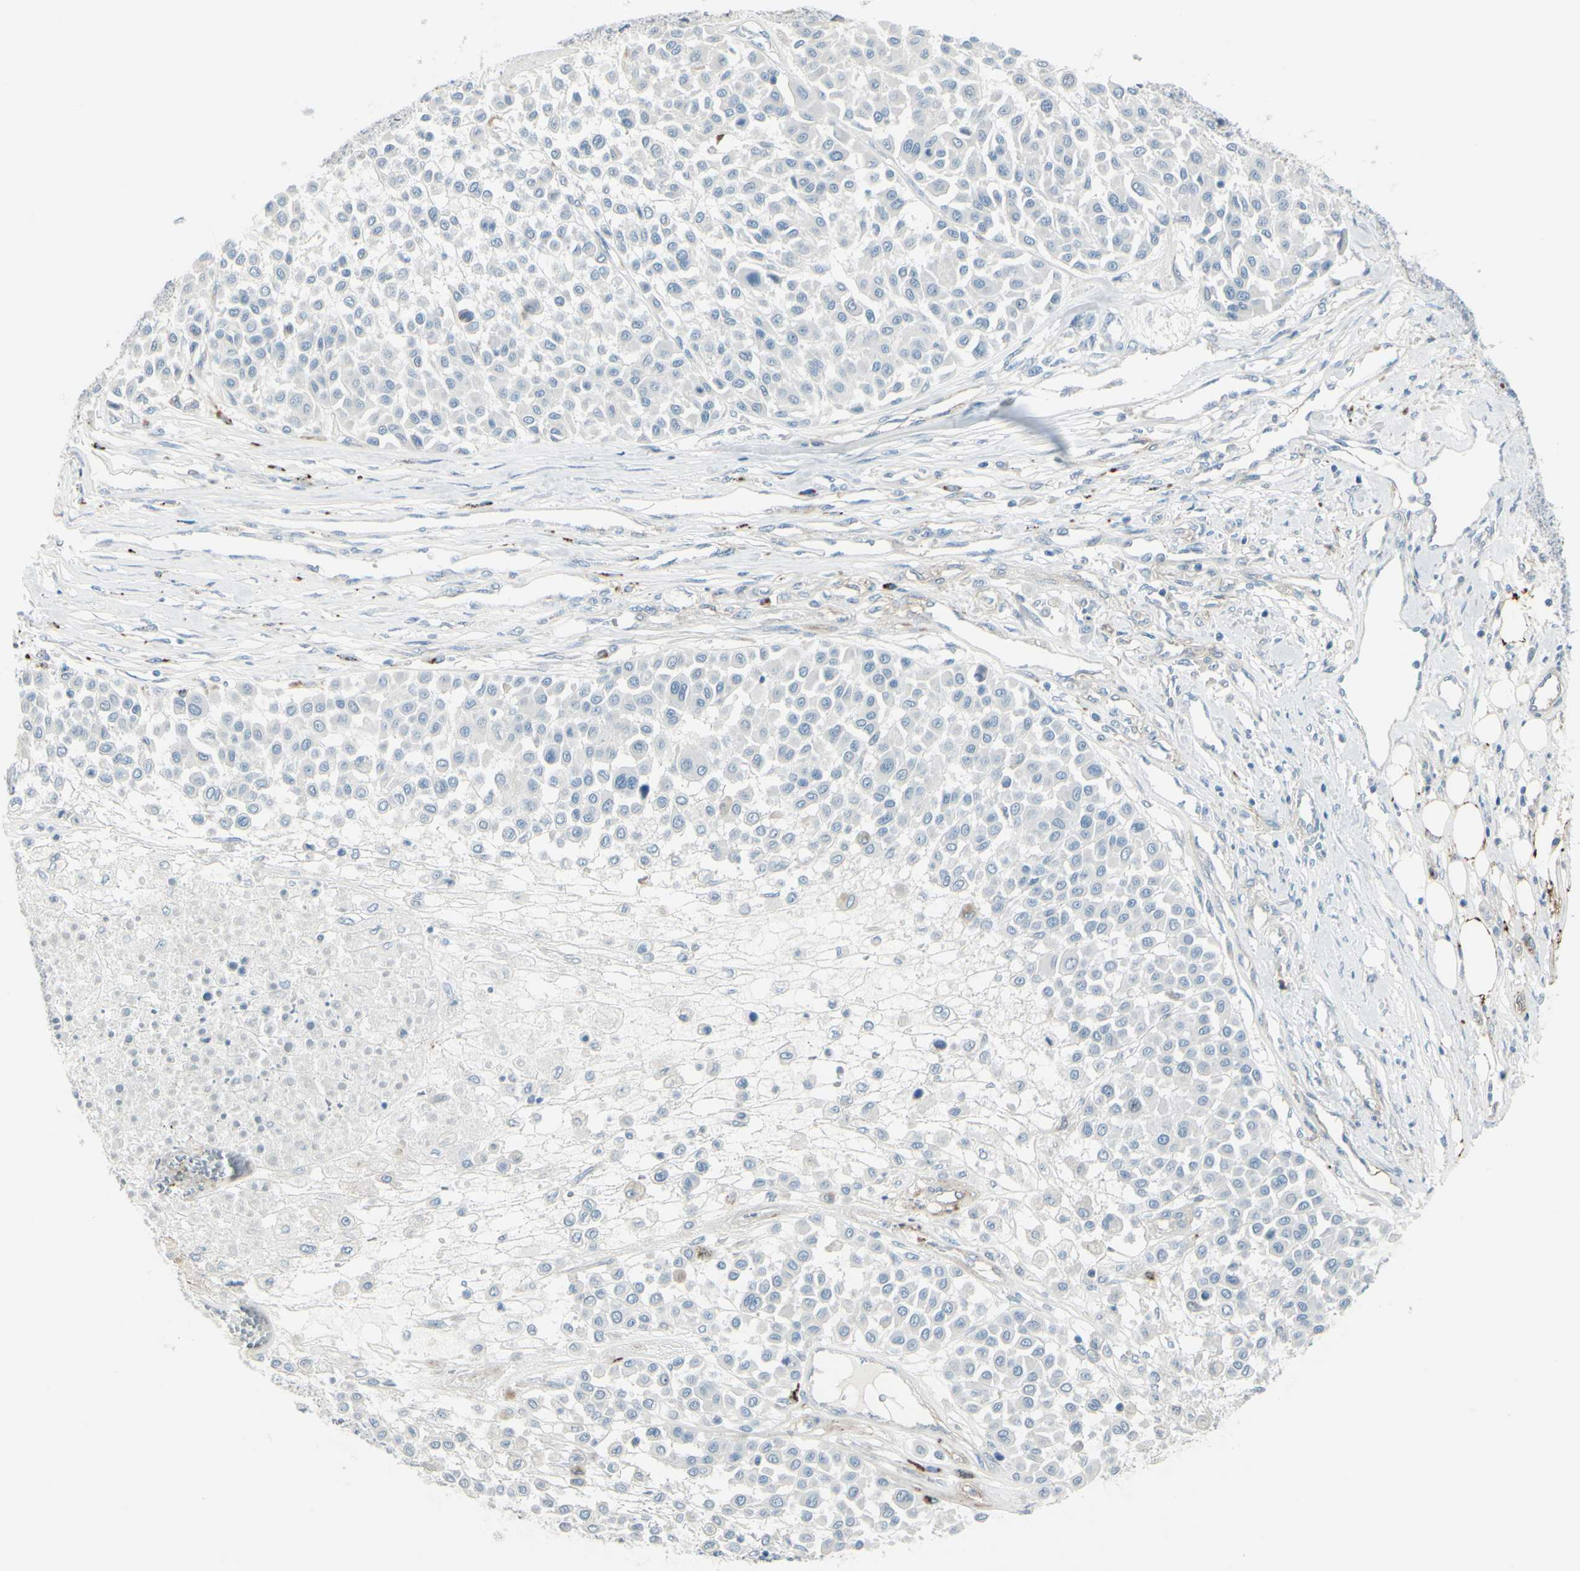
{"staining": {"intensity": "negative", "quantity": "none", "location": "none"}, "tissue": "melanoma", "cell_type": "Tumor cells", "image_type": "cancer", "snomed": [{"axis": "morphology", "description": "Malignant melanoma, Metastatic site"}, {"axis": "topography", "description": "Soft tissue"}], "caption": "The photomicrograph reveals no significant staining in tumor cells of melanoma.", "gene": "GPR34", "patient": {"sex": "male", "age": 41}}